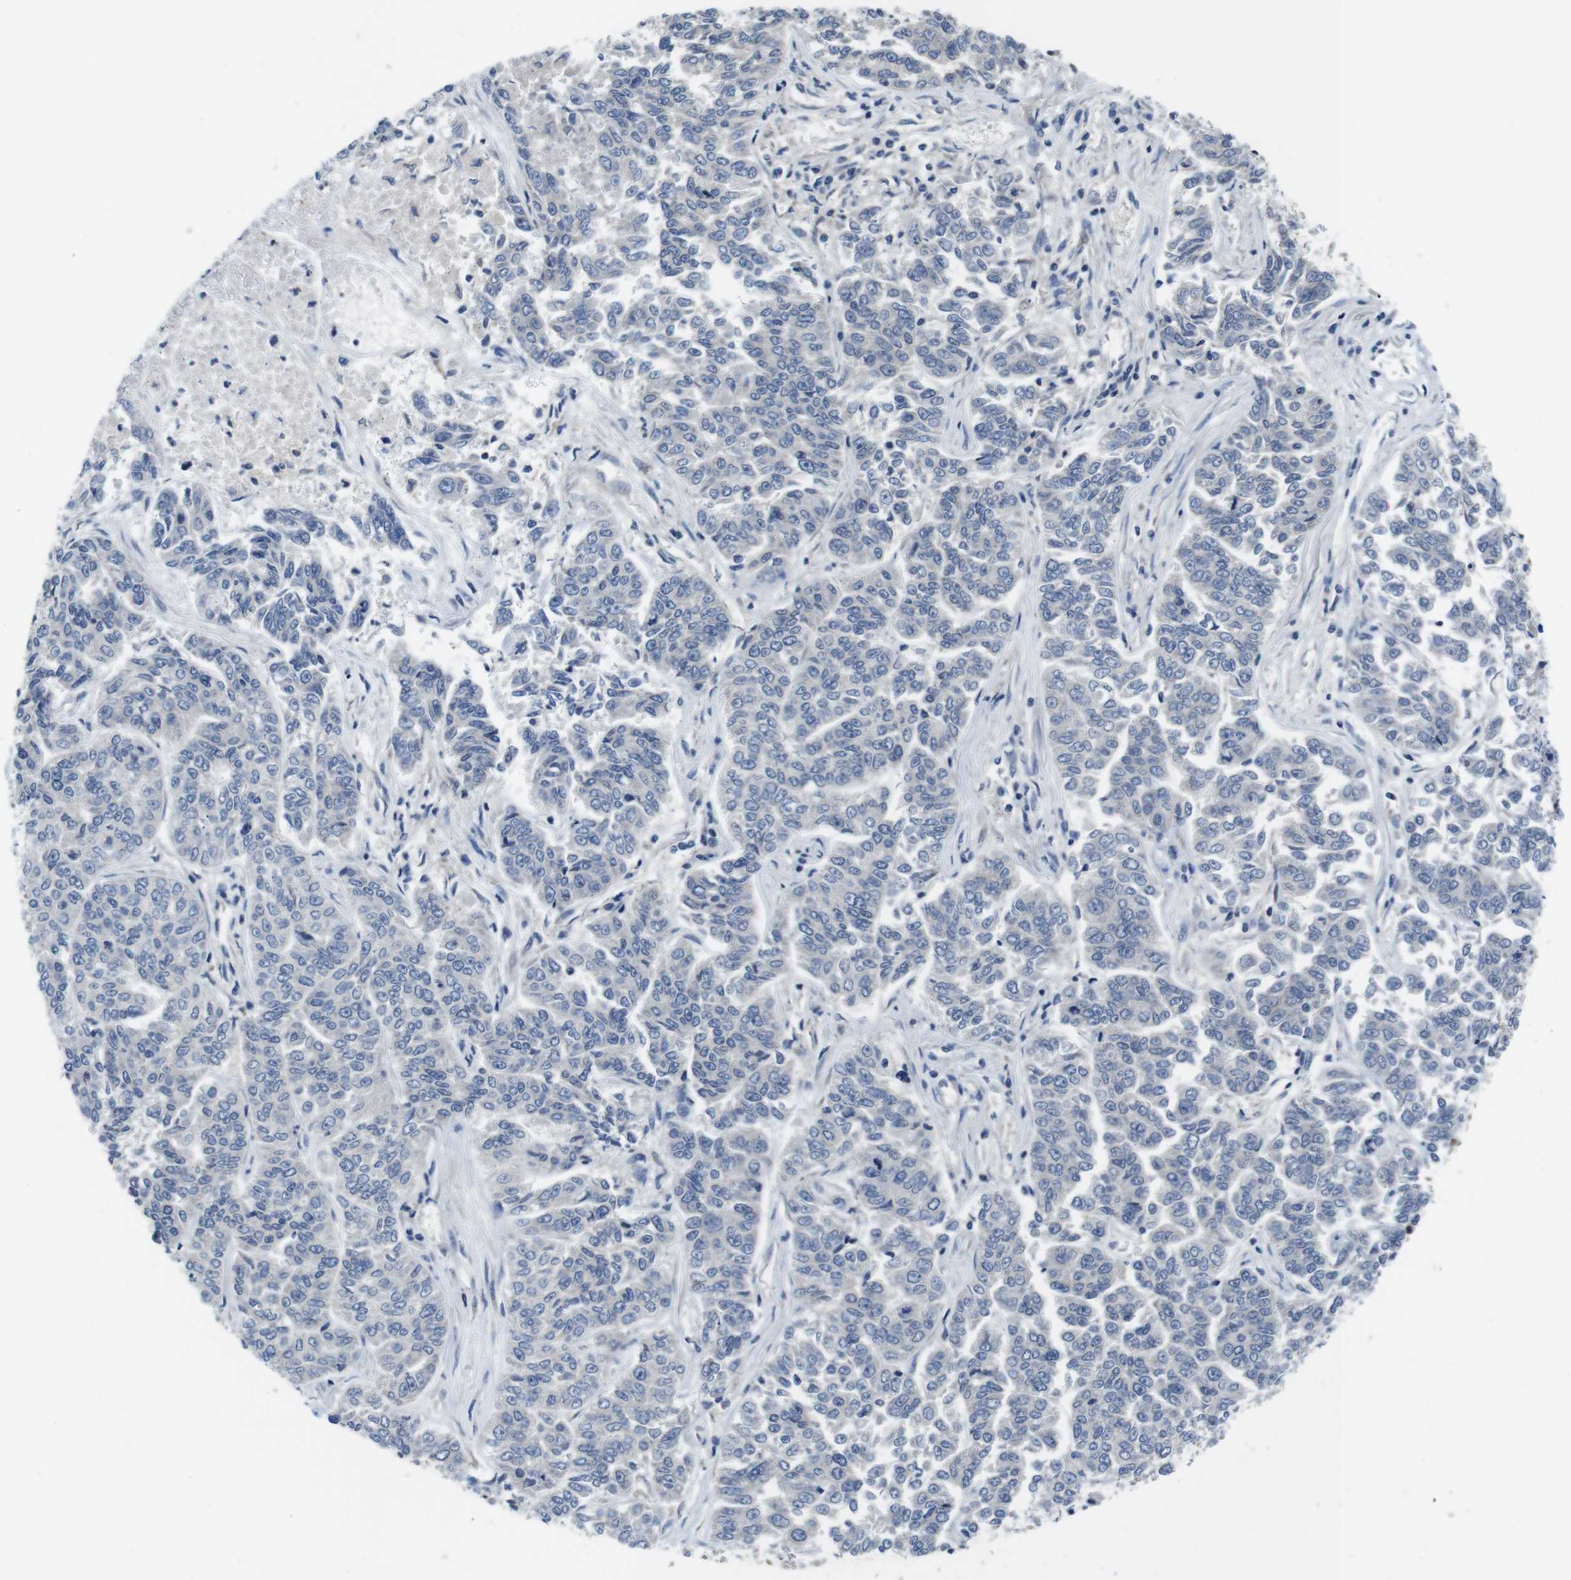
{"staining": {"intensity": "negative", "quantity": "none", "location": "none"}, "tissue": "lung cancer", "cell_type": "Tumor cells", "image_type": "cancer", "snomed": [{"axis": "morphology", "description": "Adenocarcinoma, NOS"}, {"axis": "topography", "description": "Lung"}], "caption": "Immunohistochemistry histopathology image of neoplastic tissue: human lung adenocarcinoma stained with DAB (3,3'-diaminobenzidine) demonstrates no significant protein positivity in tumor cells.", "gene": "PIK3CD", "patient": {"sex": "male", "age": 84}}